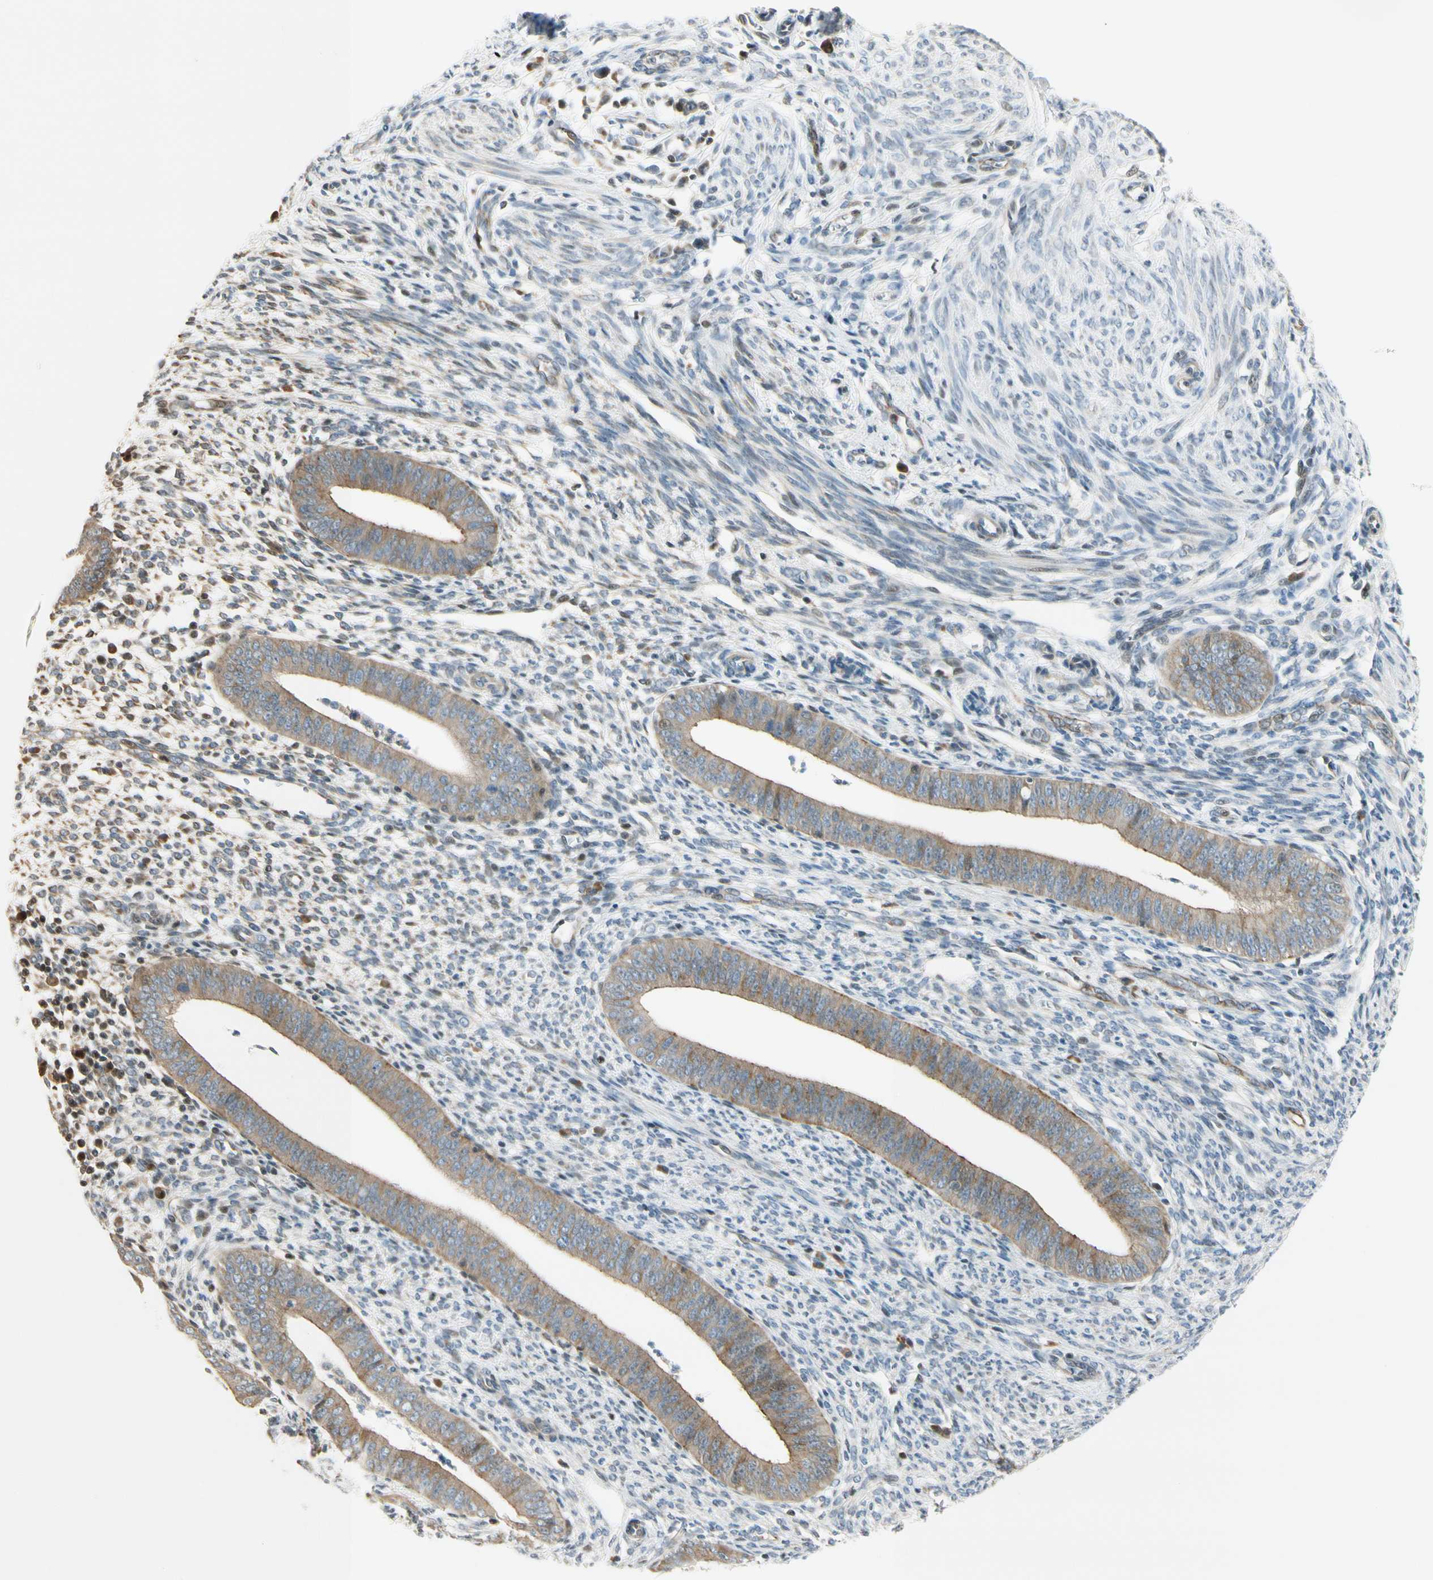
{"staining": {"intensity": "weak", "quantity": "<25%", "location": "cytoplasmic/membranous"}, "tissue": "endometrium", "cell_type": "Cells in endometrial stroma", "image_type": "normal", "snomed": [{"axis": "morphology", "description": "Normal tissue, NOS"}, {"axis": "topography", "description": "Endometrium"}], "caption": "IHC micrograph of benign human endometrium stained for a protein (brown), which shows no positivity in cells in endometrial stroma.", "gene": "NPDC1", "patient": {"sex": "female", "age": 35}}